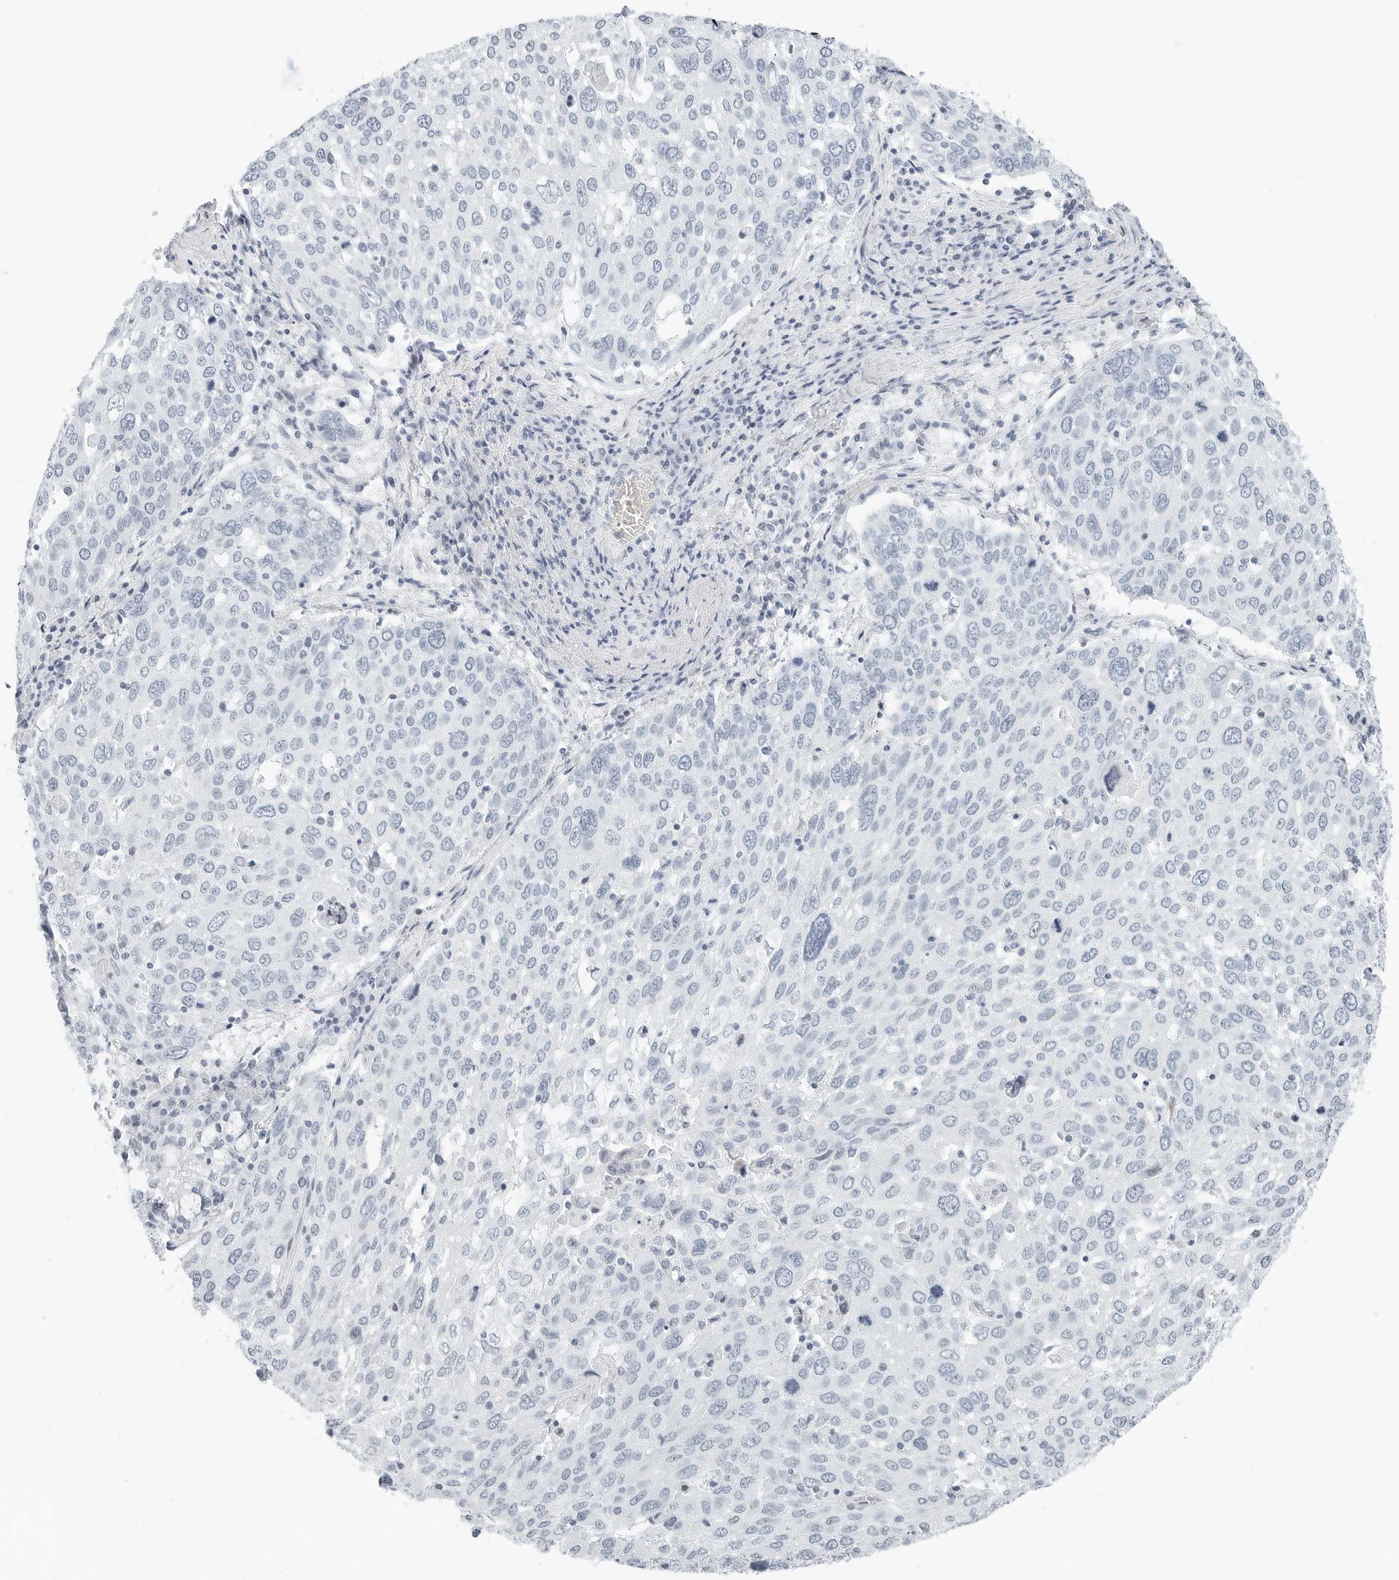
{"staining": {"intensity": "negative", "quantity": "none", "location": "none"}, "tissue": "lung cancer", "cell_type": "Tumor cells", "image_type": "cancer", "snomed": [{"axis": "morphology", "description": "Squamous cell carcinoma, NOS"}, {"axis": "topography", "description": "Lung"}], "caption": "There is no significant staining in tumor cells of lung cancer. (DAB immunohistochemistry (IHC) visualized using brightfield microscopy, high magnification).", "gene": "NTMT2", "patient": {"sex": "male", "age": 65}}